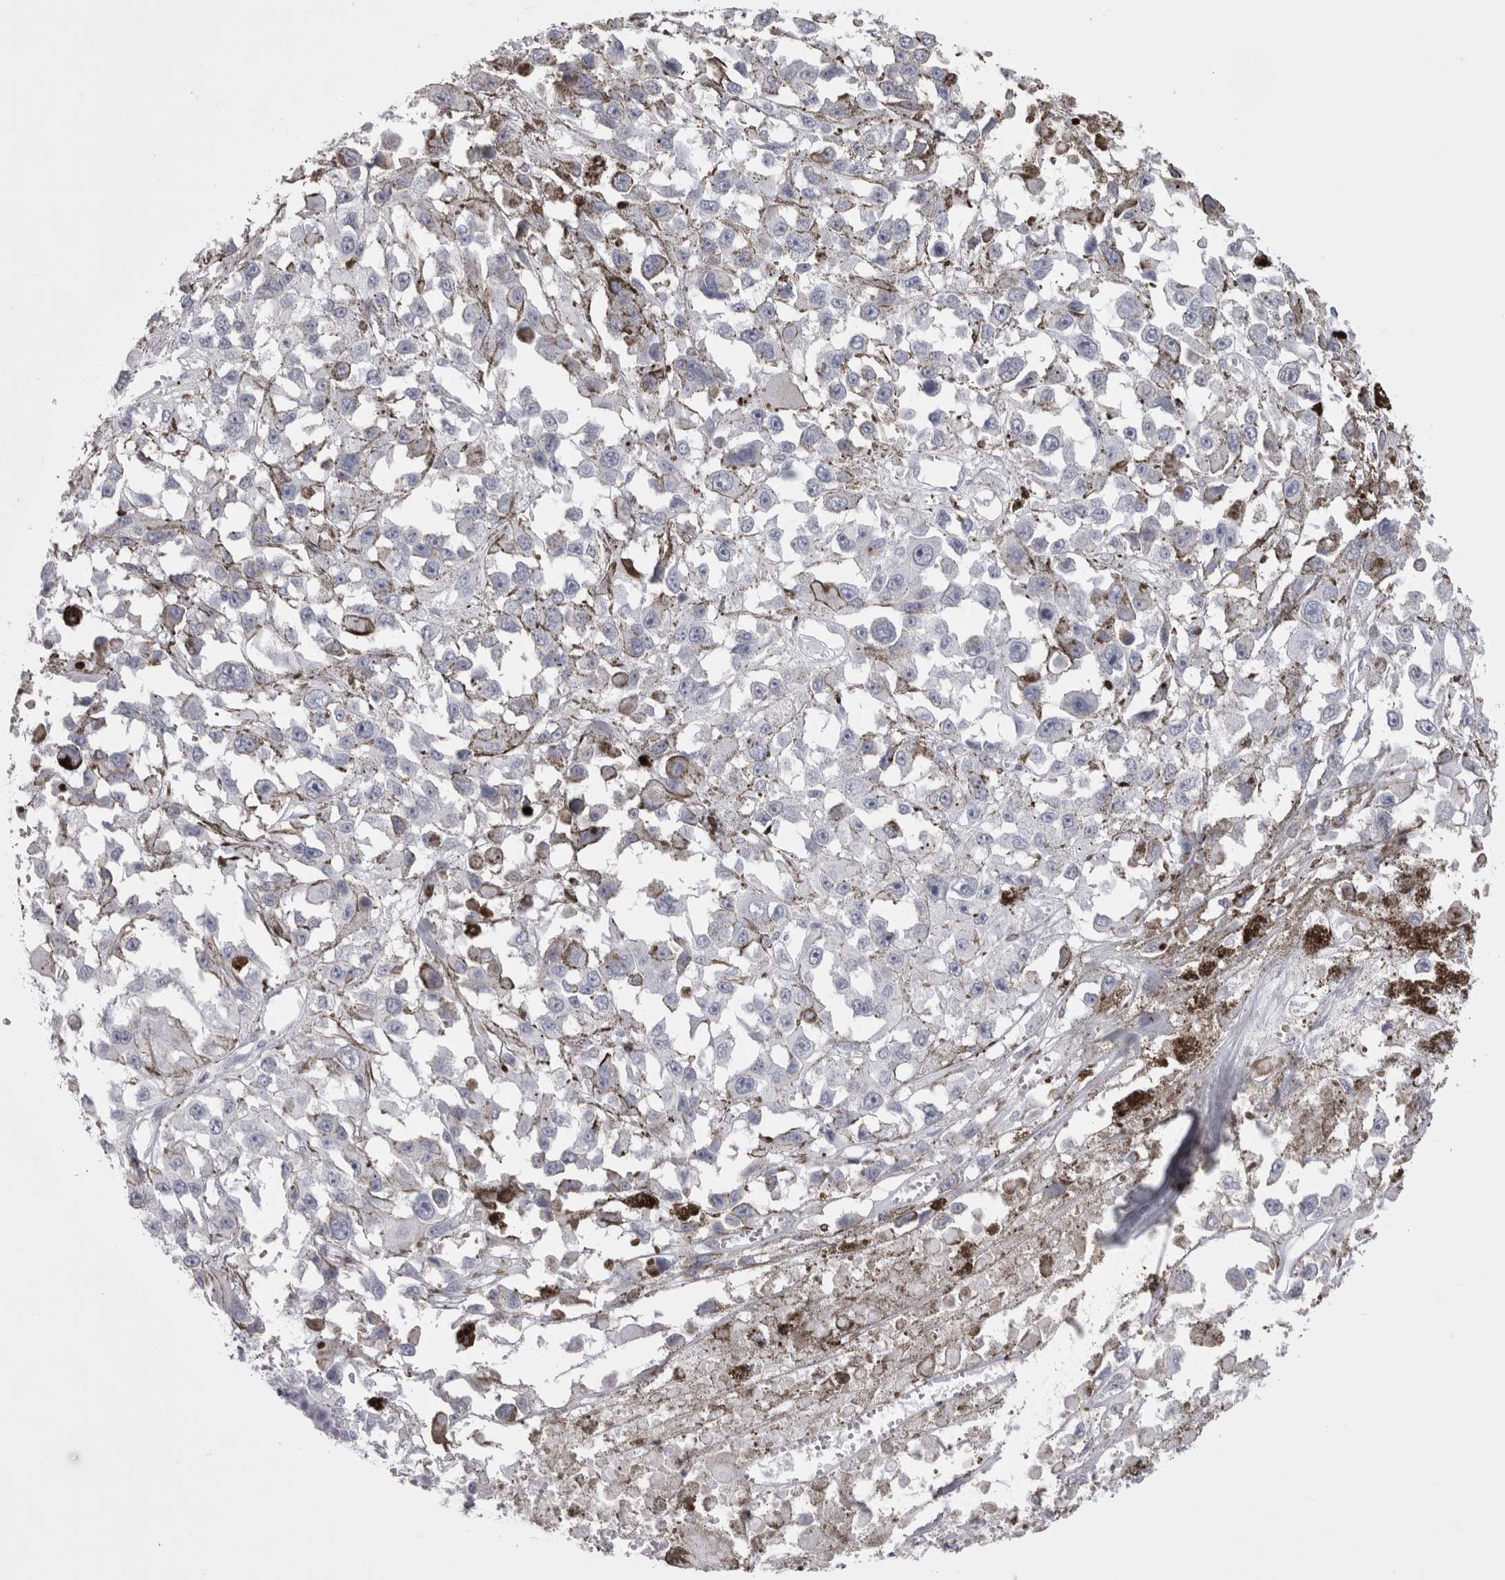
{"staining": {"intensity": "negative", "quantity": "none", "location": "none"}, "tissue": "melanoma", "cell_type": "Tumor cells", "image_type": "cancer", "snomed": [{"axis": "morphology", "description": "Malignant melanoma, Metastatic site"}, {"axis": "topography", "description": "Lymph node"}], "caption": "High power microscopy image of an immunohistochemistry image of malignant melanoma (metastatic site), revealing no significant positivity in tumor cells. (Immunohistochemistry (ihc), brightfield microscopy, high magnification).", "gene": "SKAP1", "patient": {"sex": "male", "age": 59}}